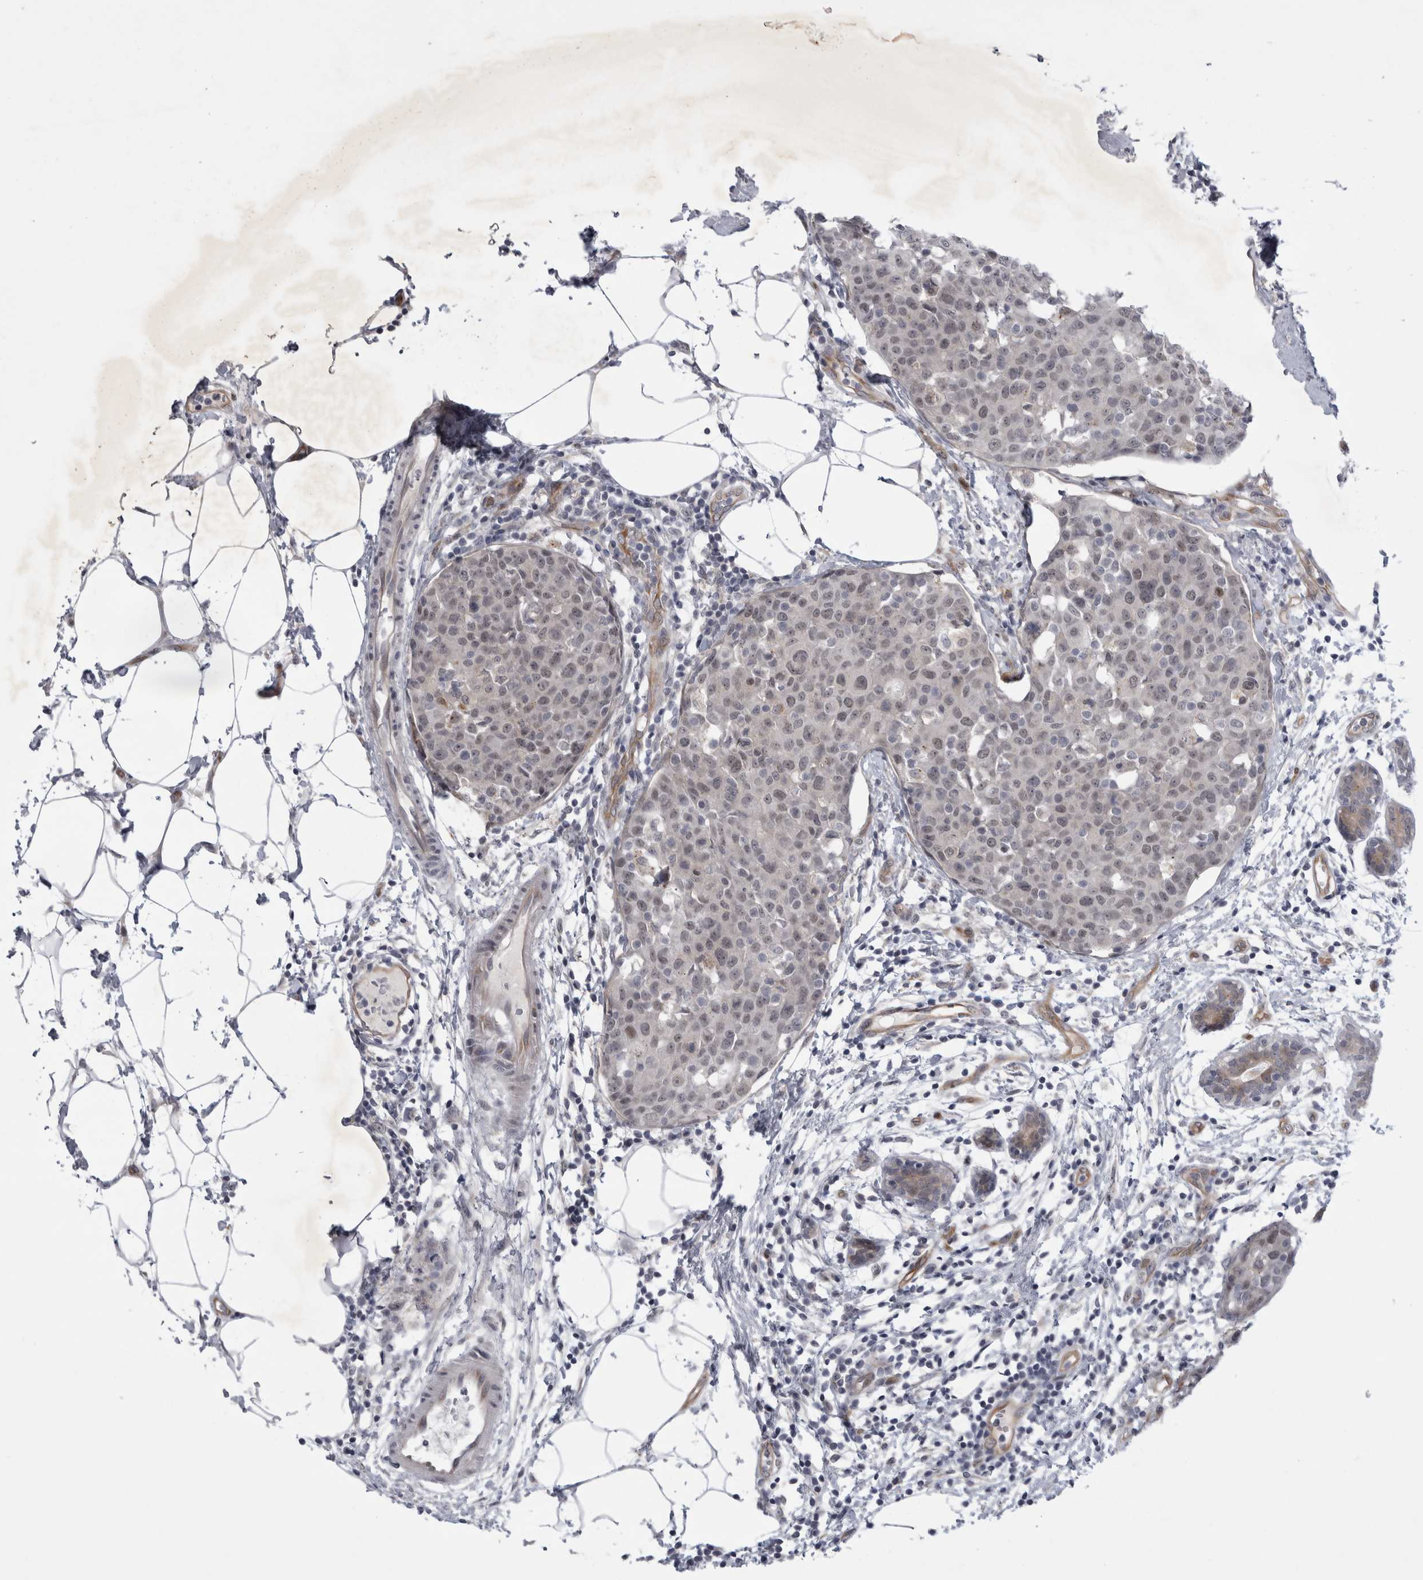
{"staining": {"intensity": "weak", "quantity": "<25%", "location": "nuclear"}, "tissue": "breast cancer", "cell_type": "Tumor cells", "image_type": "cancer", "snomed": [{"axis": "morphology", "description": "Normal tissue, NOS"}, {"axis": "morphology", "description": "Duct carcinoma"}, {"axis": "topography", "description": "Breast"}], "caption": "There is no significant staining in tumor cells of breast cancer.", "gene": "PARP11", "patient": {"sex": "female", "age": 37}}